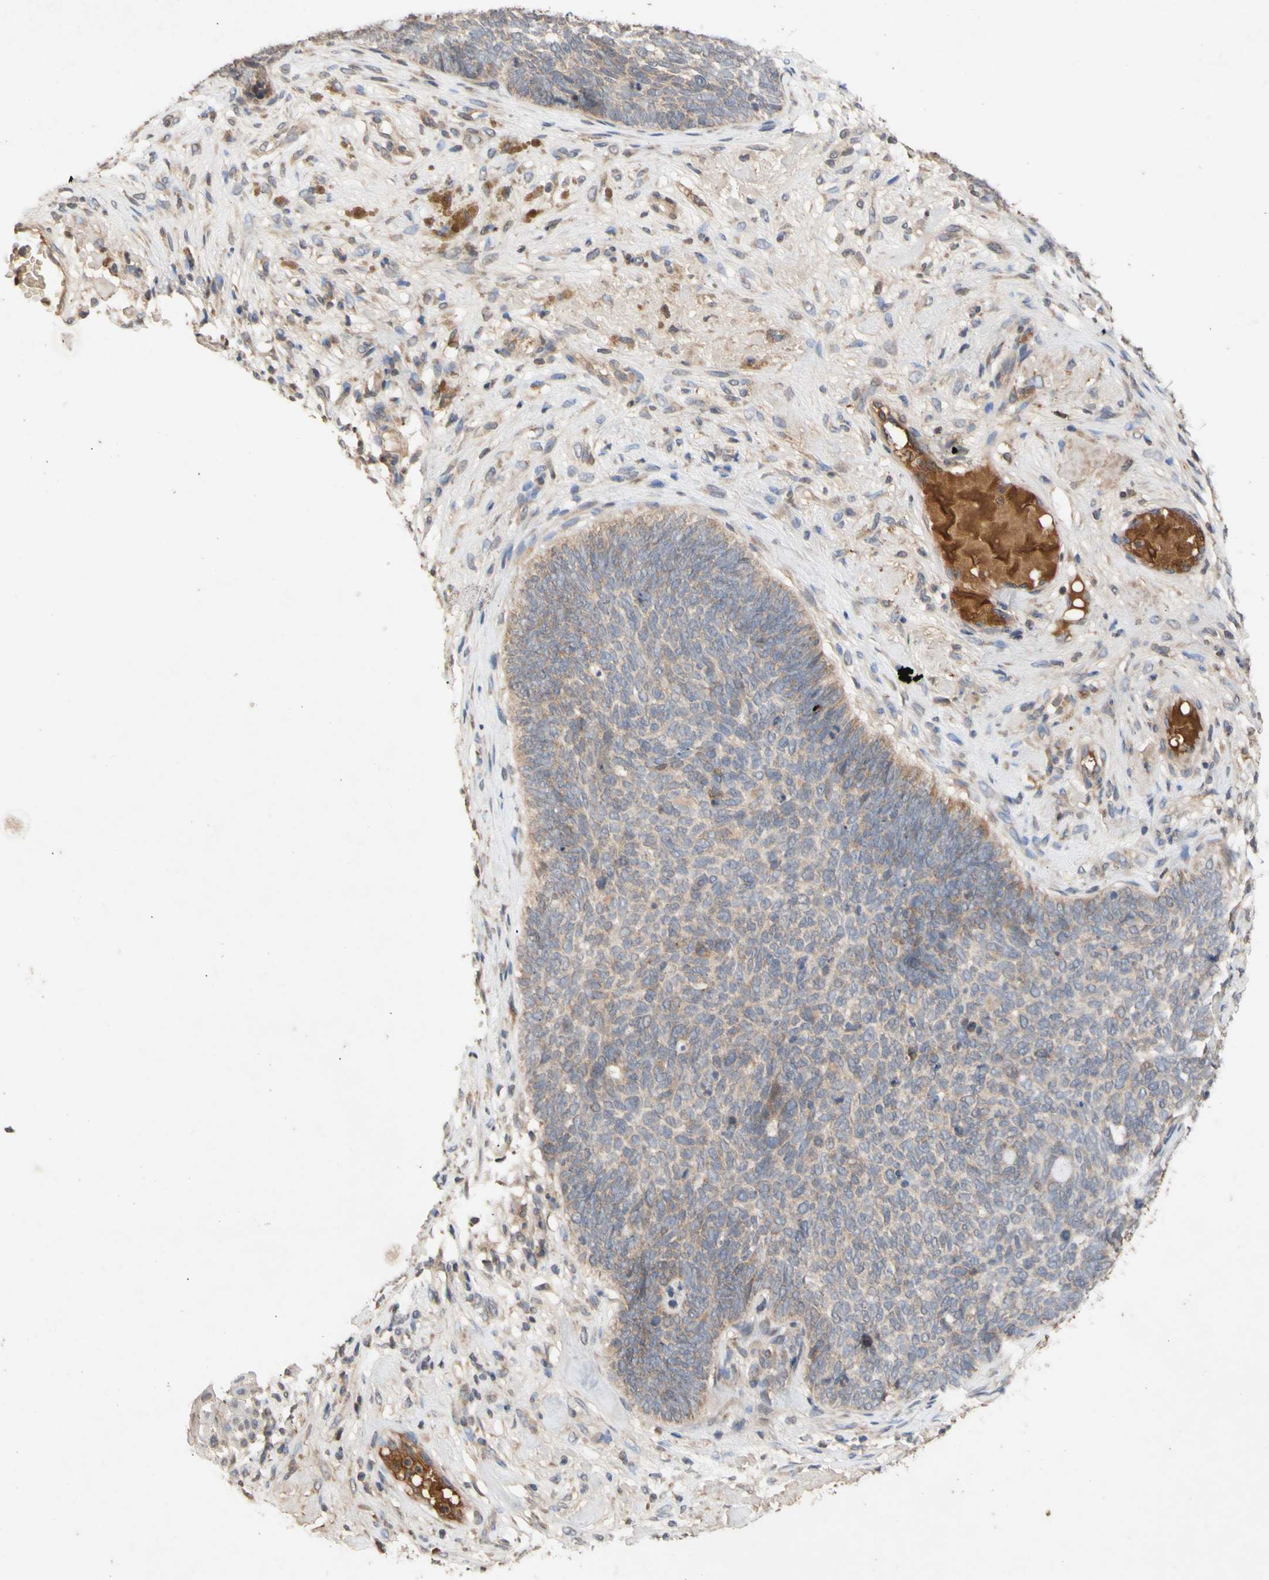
{"staining": {"intensity": "moderate", "quantity": ">75%", "location": "cytoplasmic/membranous"}, "tissue": "skin cancer", "cell_type": "Tumor cells", "image_type": "cancer", "snomed": [{"axis": "morphology", "description": "Basal cell carcinoma"}, {"axis": "topography", "description": "Skin"}], "caption": "This is an image of immunohistochemistry staining of basal cell carcinoma (skin), which shows moderate expression in the cytoplasmic/membranous of tumor cells.", "gene": "NECTIN3", "patient": {"sex": "female", "age": 84}}